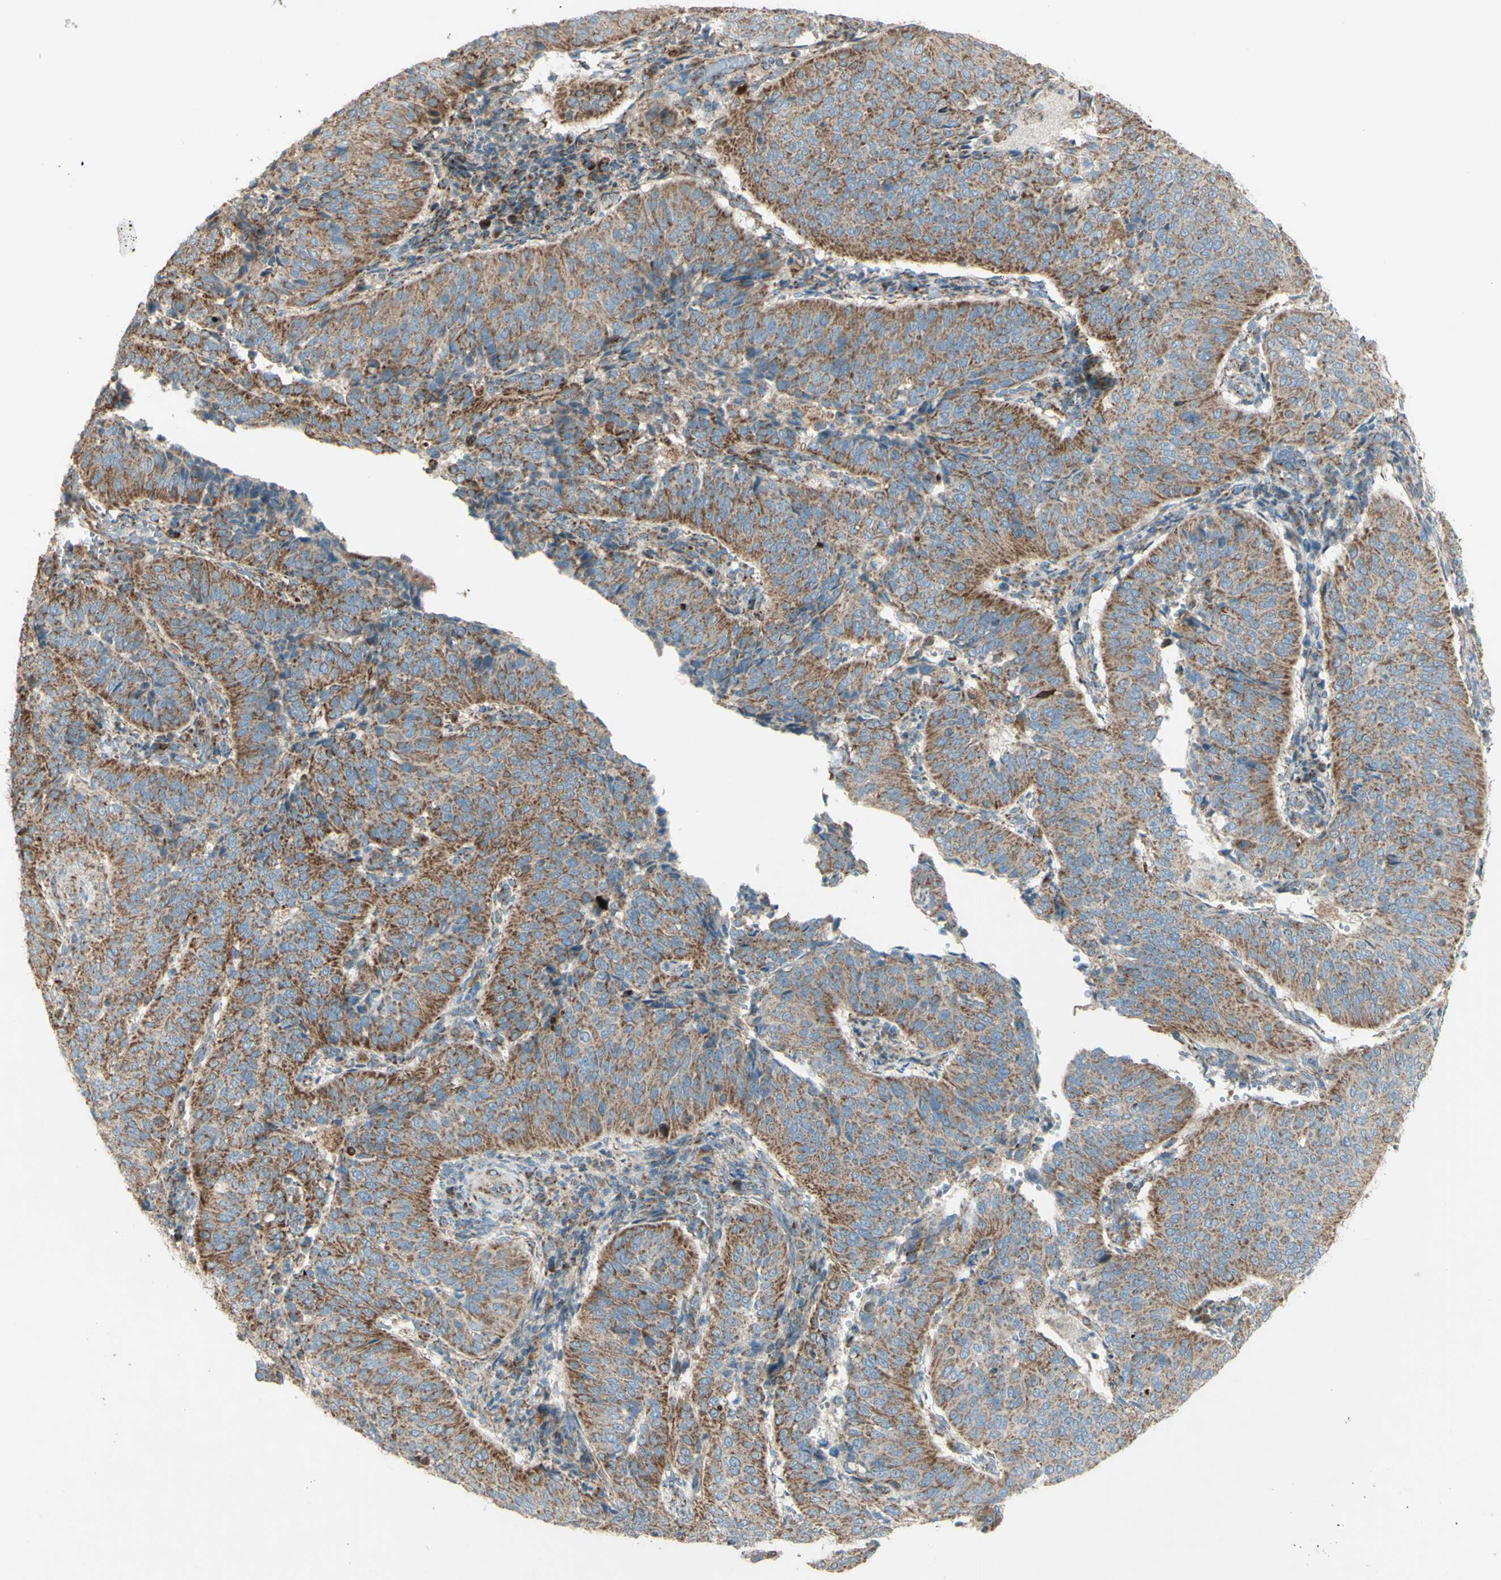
{"staining": {"intensity": "moderate", "quantity": ">75%", "location": "cytoplasmic/membranous"}, "tissue": "cervical cancer", "cell_type": "Tumor cells", "image_type": "cancer", "snomed": [{"axis": "morphology", "description": "Normal tissue, NOS"}, {"axis": "morphology", "description": "Squamous cell carcinoma, NOS"}, {"axis": "topography", "description": "Cervix"}], "caption": "Cervical cancer (squamous cell carcinoma) tissue demonstrates moderate cytoplasmic/membranous staining in about >75% of tumor cells, visualized by immunohistochemistry. The staining was performed using DAB to visualize the protein expression in brown, while the nuclei were stained in blue with hematoxylin (Magnification: 20x).", "gene": "RHOT1", "patient": {"sex": "female", "age": 39}}